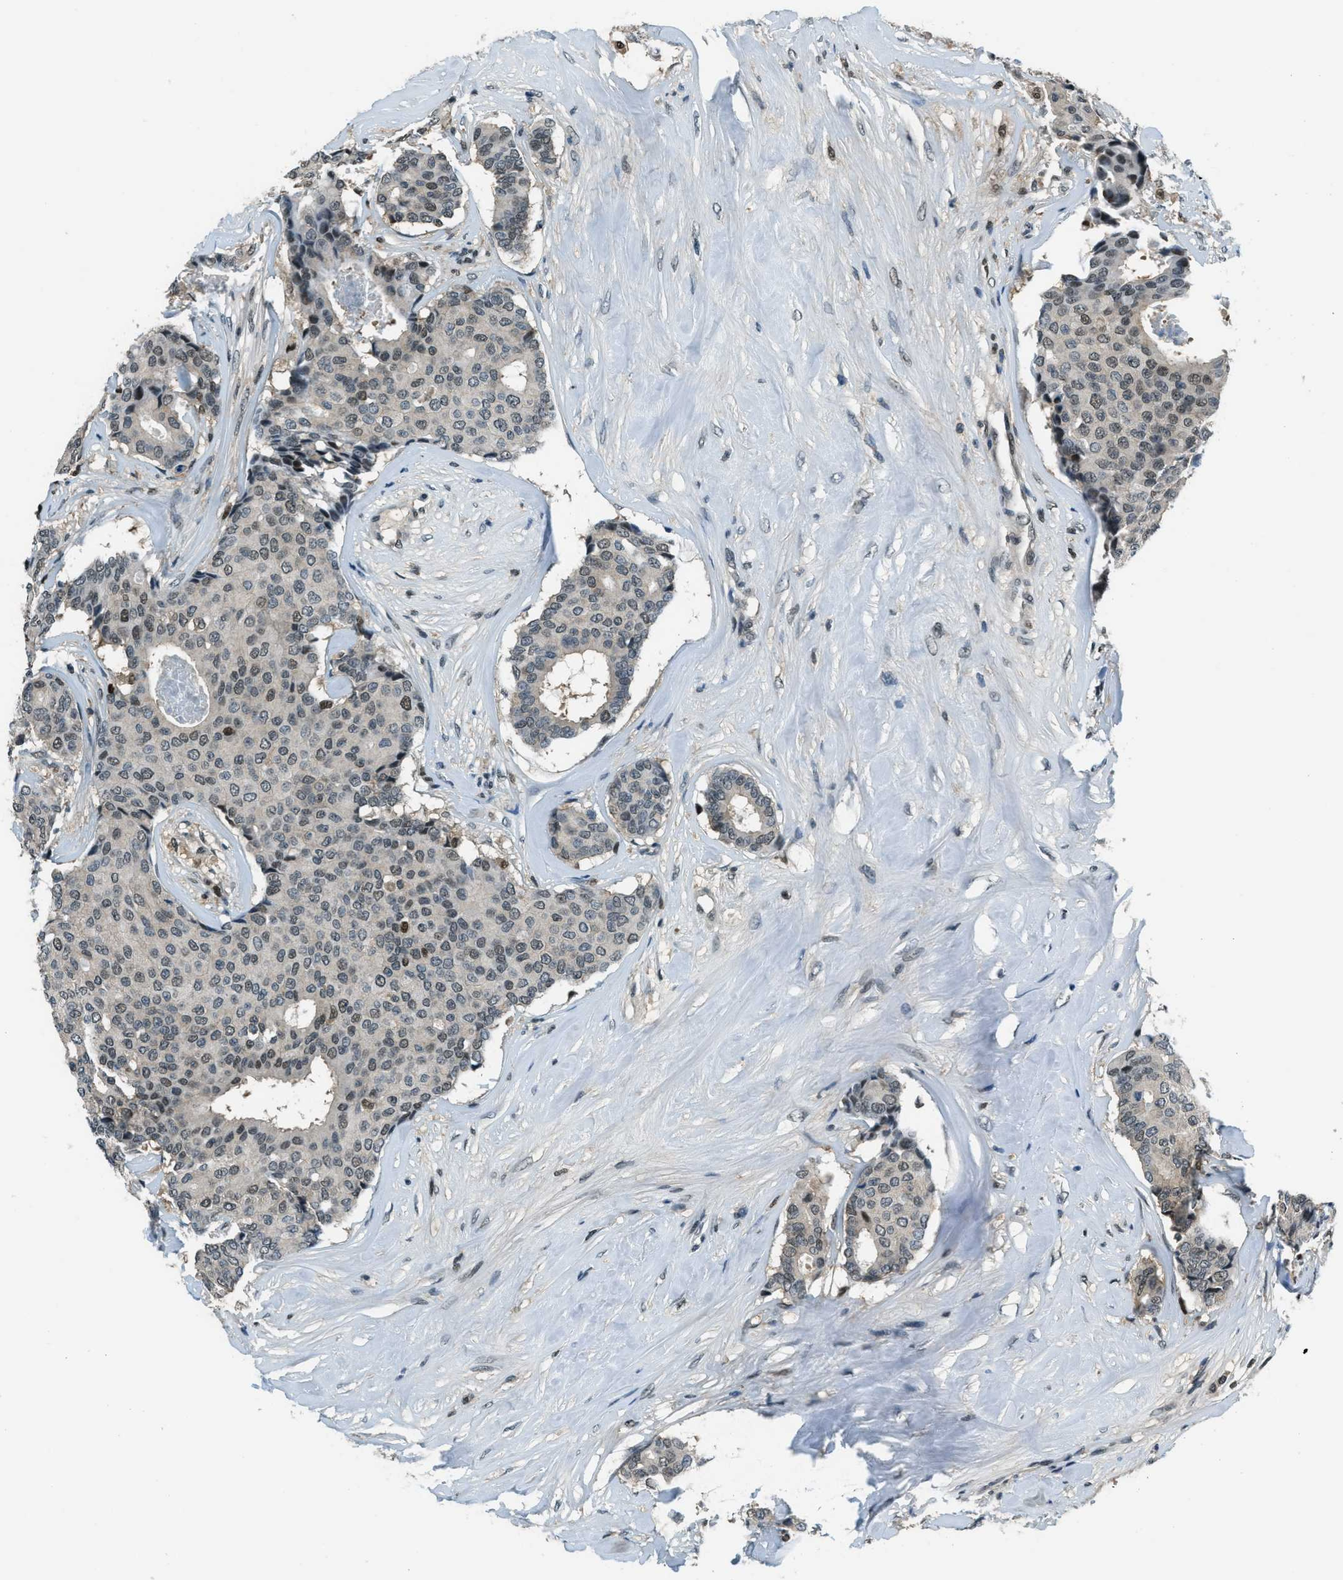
{"staining": {"intensity": "moderate", "quantity": "25%-75%", "location": "nuclear"}, "tissue": "breast cancer", "cell_type": "Tumor cells", "image_type": "cancer", "snomed": [{"axis": "morphology", "description": "Duct carcinoma"}, {"axis": "topography", "description": "Breast"}], "caption": "This micrograph reveals immunohistochemistry (IHC) staining of breast cancer, with medium moderate nuclear staining in approximately 25%-75% of tumor cells.", "gene": "OGFR", "patient": {"sex": "female", "age": 75}}